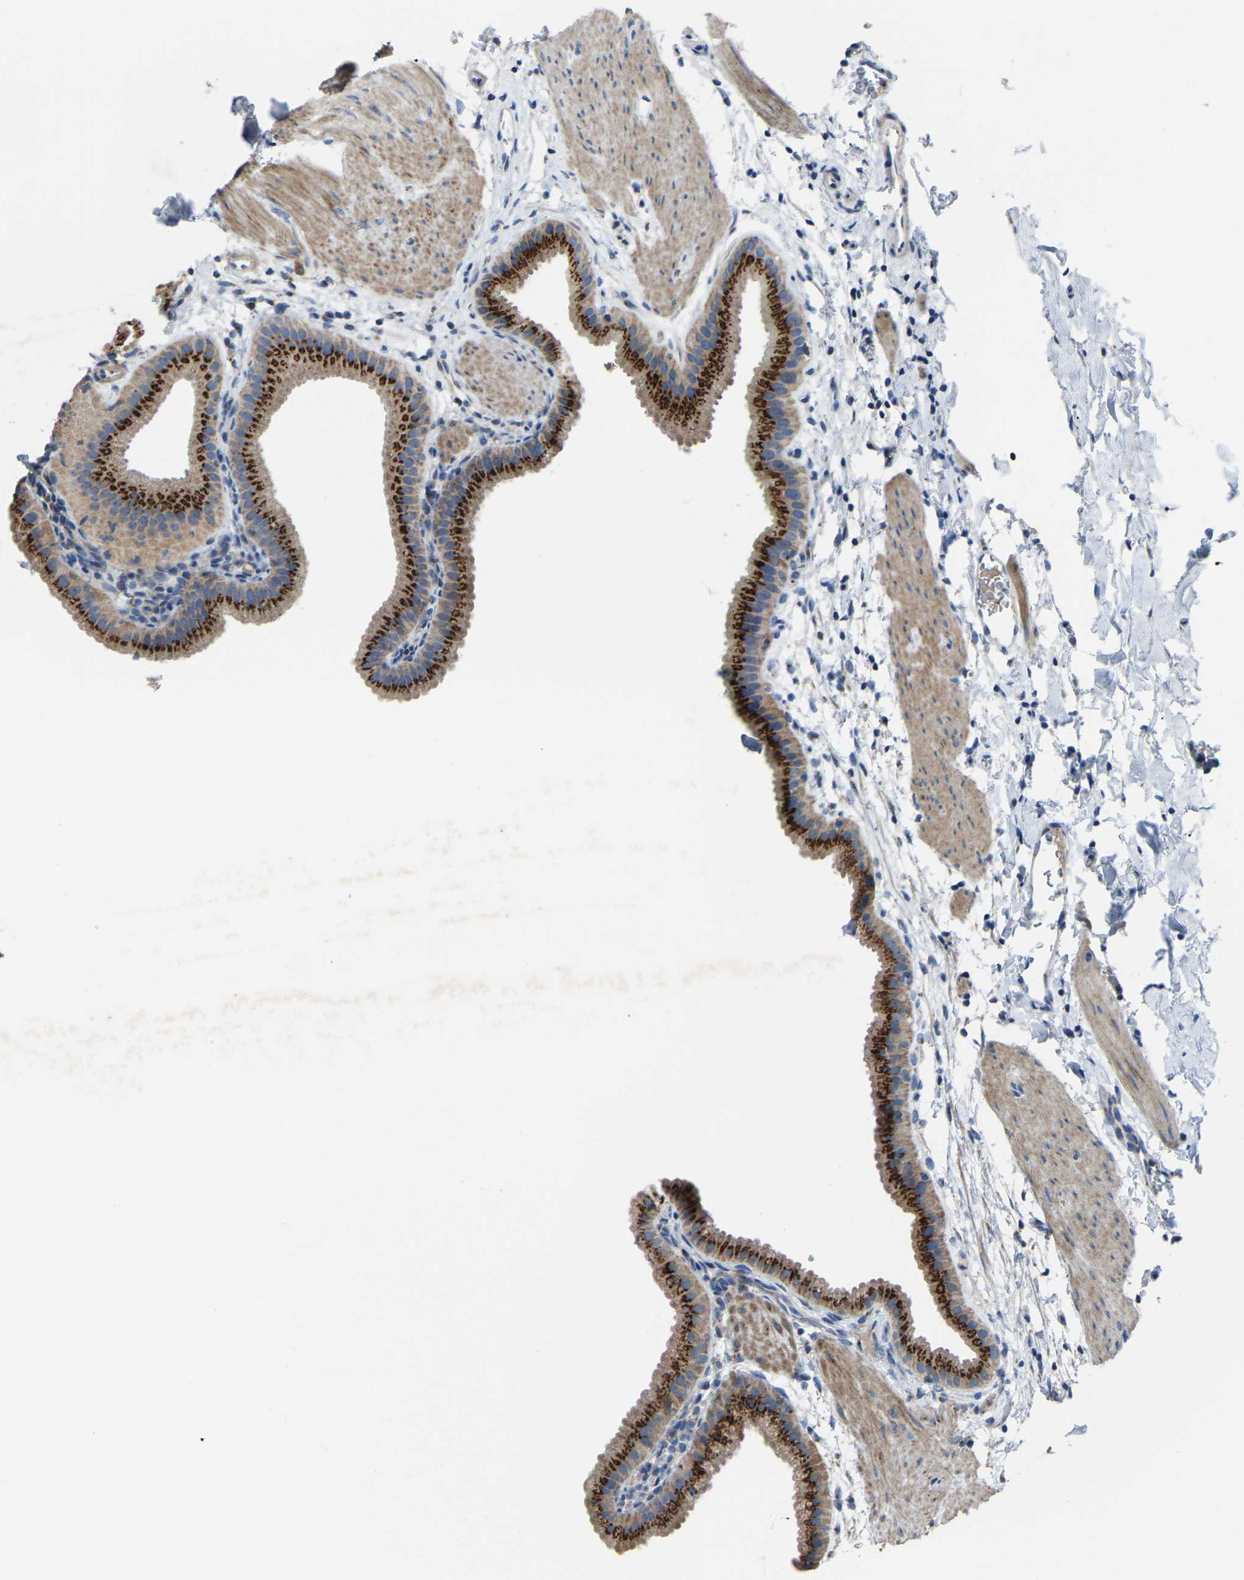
{"staining": {"intensity": "strong", "quantity": ">75%", "location": "cytoplasmic/membranous"}, "tissue": "gallbladder", "cell_type": "Glandular cells", "image_type": "normal", "snomed": [{"axis": "morphology", "description": "Normal tissue, NOS"}, {"axis": "topography", "description": "Gallbladder"}], "caption": "An IHC histopathology image of unremarkable tissue is shown. Protein staining in brown labels strong cytoplasmic/membranous positivity in gallbladder within glandular cells.", "gene": "CANT1", "patient": {"sex": "female", "age": 64}}